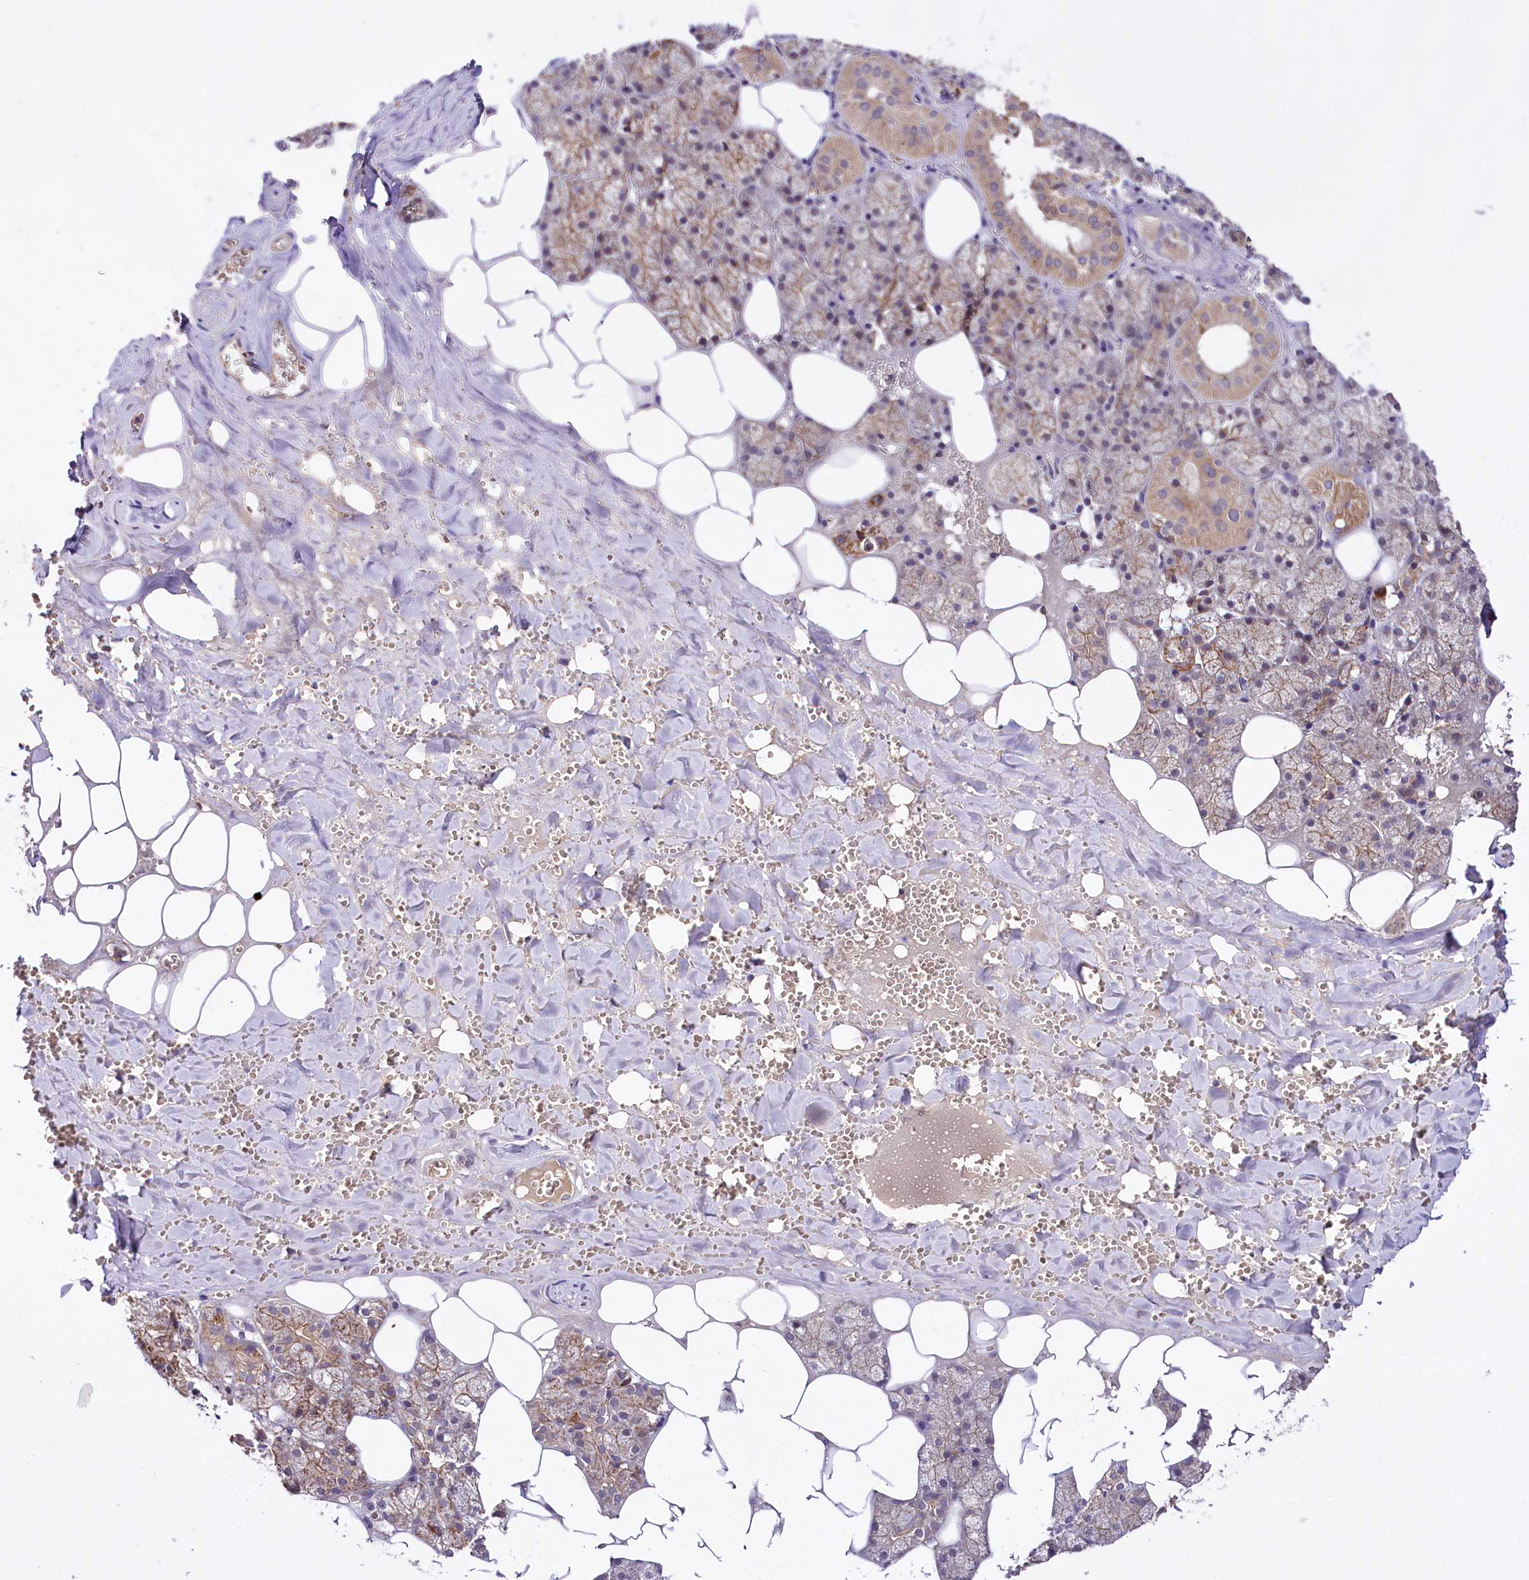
{"staining": {"intensity": "moderate", "quantity": "25%-75%", "location": "cytoplasmic/membranous"}, "tissue": "salivary gland", "cell_type": "Glandular cells", "image_type": "normal", "snomed": [{"axis": "morphology", "description": "Normal tissue, NOS"}, {"axis": "topography", "description": "Salivary gland"}], "caption": "Salivary gland stained with a brown dye exhibits moderate cytoplasmic/membranous positive positivity in about 25%-75% of glandular cells.", "gene": "TAFAZZIN", "patient": {"sex": "male", "age": 62}}